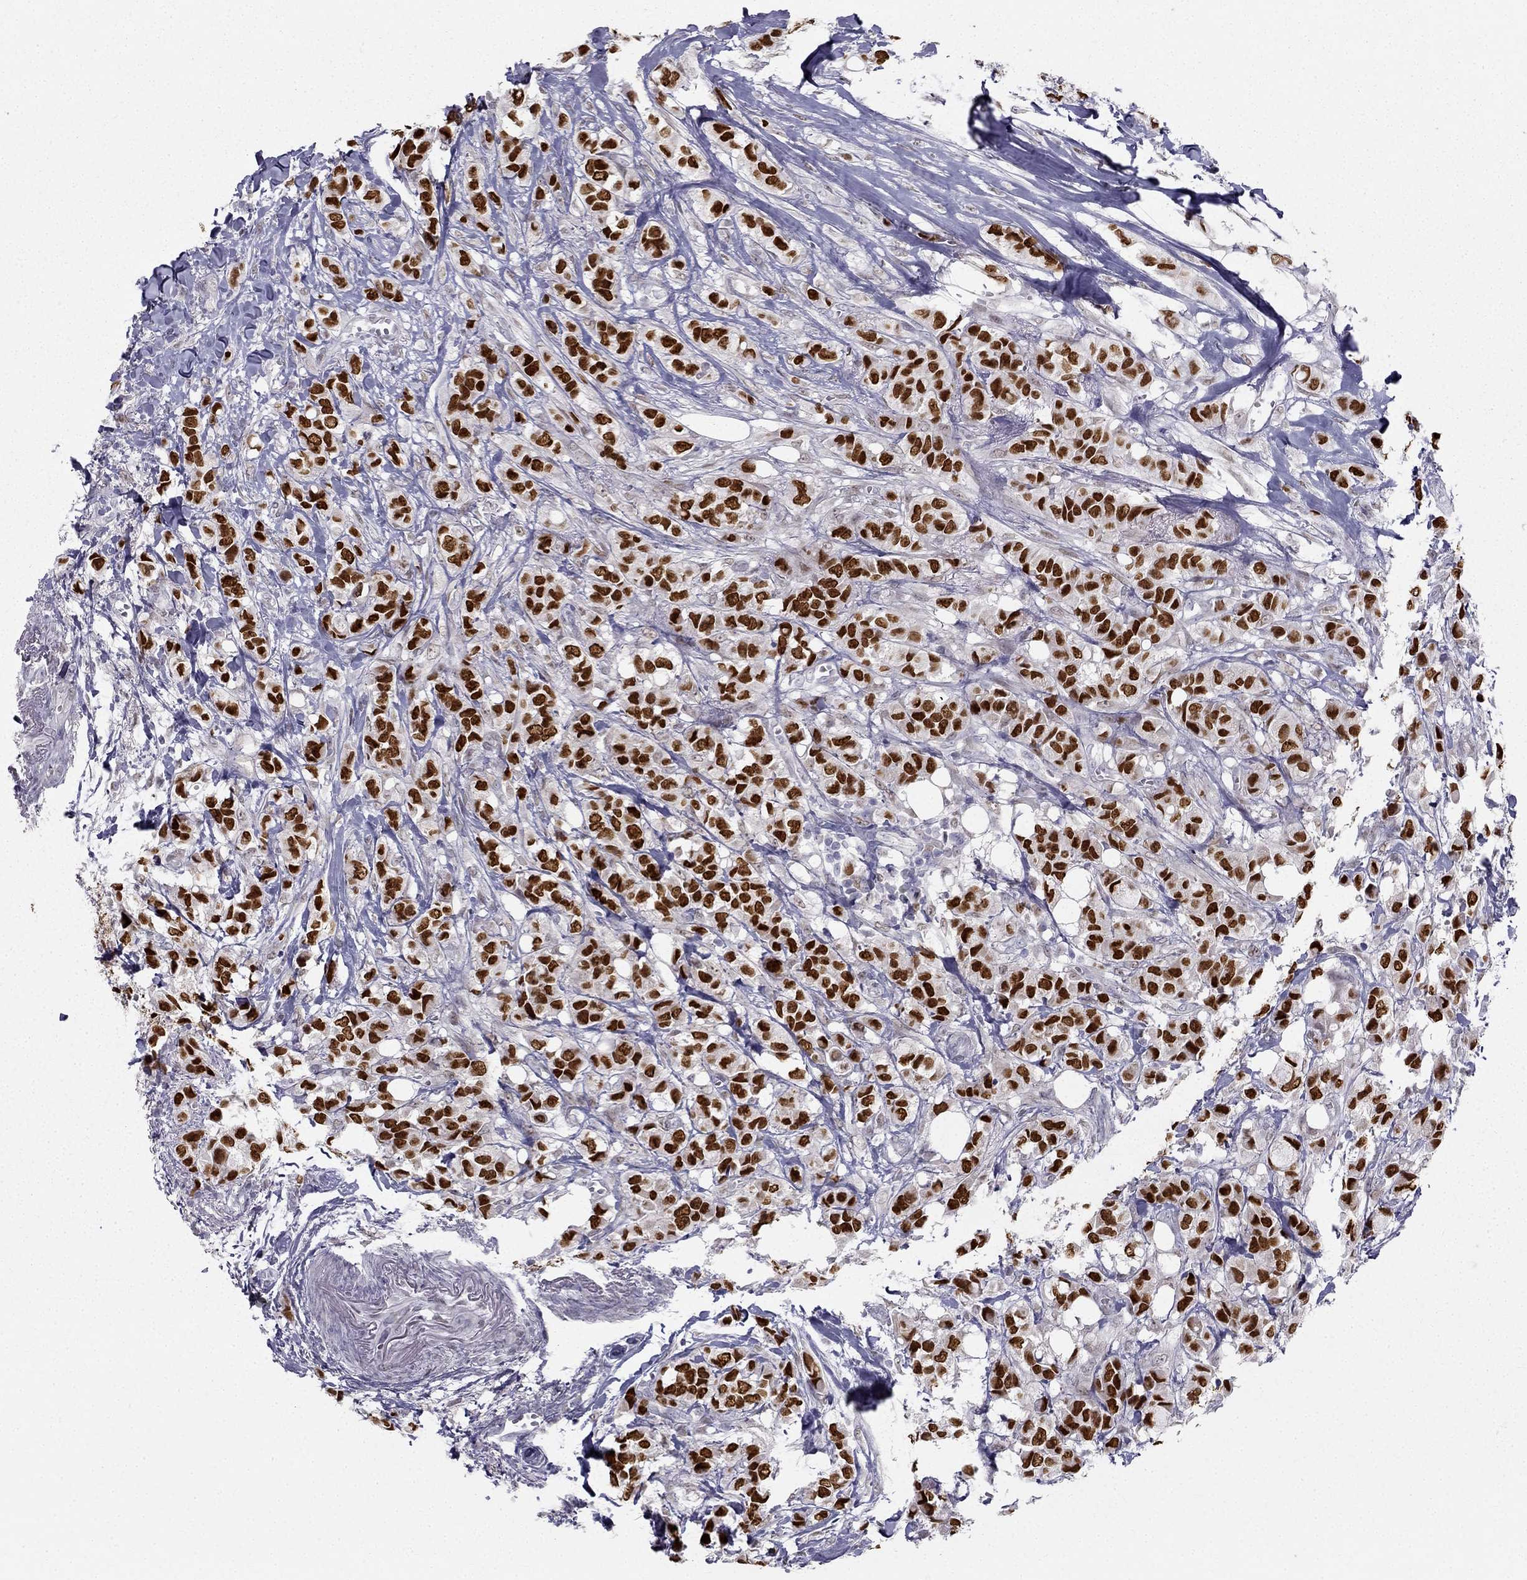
{"staining": {"intensity": "strong", "quantity": ">75%", "location": "nuclear"}, "tissue": "breast cancer", "cell_type": "Tumor cells", "image_type": "cancer", "snomed": [{"axis": "morphology", "description": "Duct carcinoma"}, {"axis": "topography", "description": "Breast"}], "caption": "An image showing strong nuclear staining in about >75% of tumor cells in breast cancer, as visualized by brown immunohistochemical staining.", "gene": "TRPS1", "patient": {"sex": "female", "age": 85}}